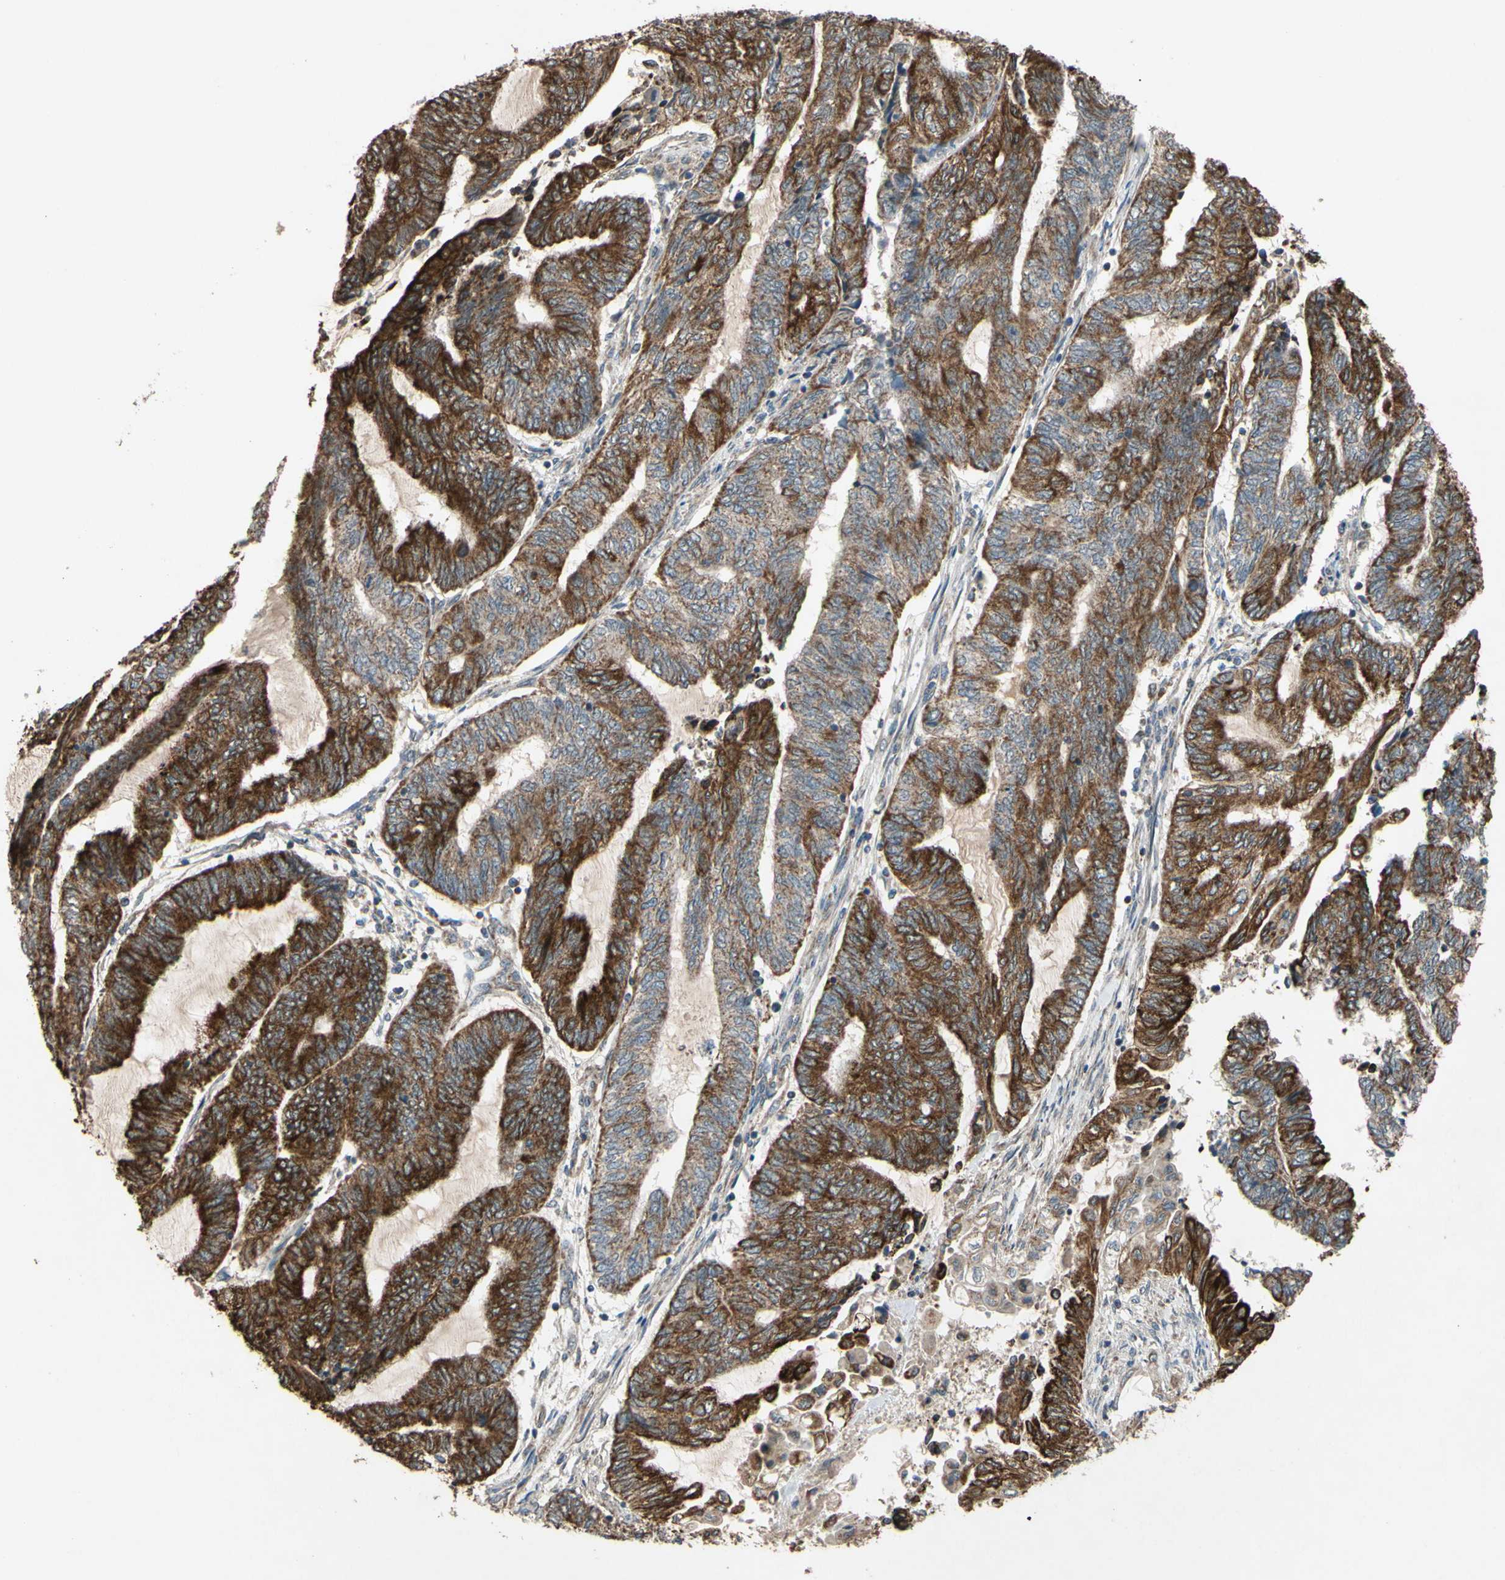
{"staining": {"intensity": "strong", "quantity": ">75%", "location": "cytoplasmic/membranous"}, "tissue": "endometrial cancer", "cell_type": "Tumor cells", "image_type": "cancer", "snomed": [{"axis": "morphology", "description": "Adenocarcinoma, NOS"}, {"axis": "topography", "description": "Uterus"}, {"axis": "topography", "description": "Endometrium"}], "caption": "IHC histopathology image of human adenocarcinoma (endometrial) stained for a protein (brown), which reveals high levels of strong cytoplasmic/membranous expression in approximately >75% of tumor cells.", "gene": "CD164", "patient": {"sex": "female", "age": 70}}